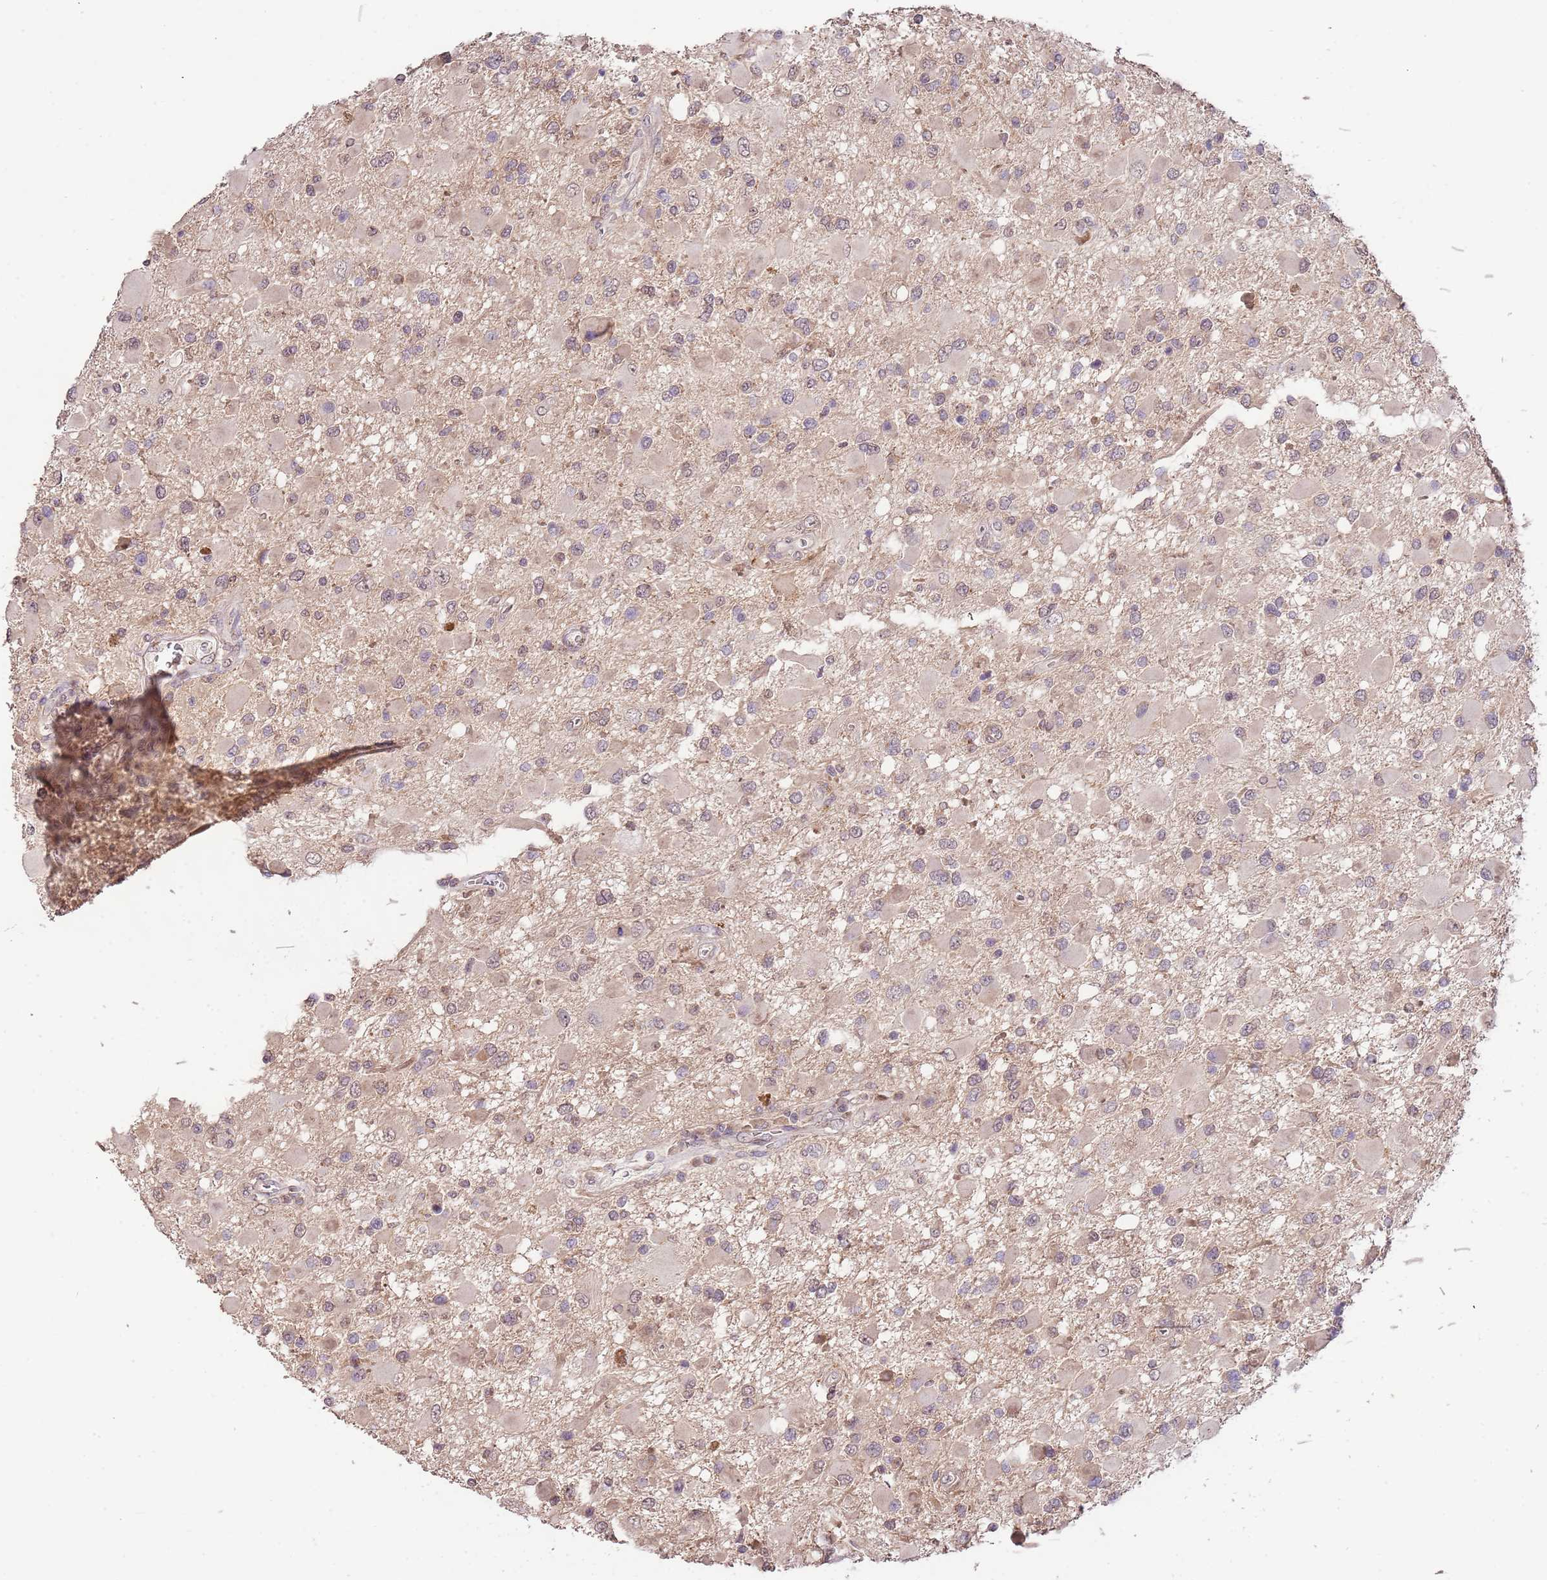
{"staining": {"intensity": "weak", "quantity": "<25%", "location": "nuclear"}, "tissue": "glioma", "cell_type": "Tumor cells", "image_type": "cancer", "snomed": [{"axis": "morphology", "description": "Glioma, malignant, High grade"}, {"axis": "topography", "description": "Brain"}], "caption": "Glioma was stained to show a protein in brown. There is no significant staining in tumor cells. The staining is performed using DAB brown chromogen with nuclei counter-stained in using hematoxylin.", "gene": "SLC16A4", "patient": {"sex": "male", "age": 53}}